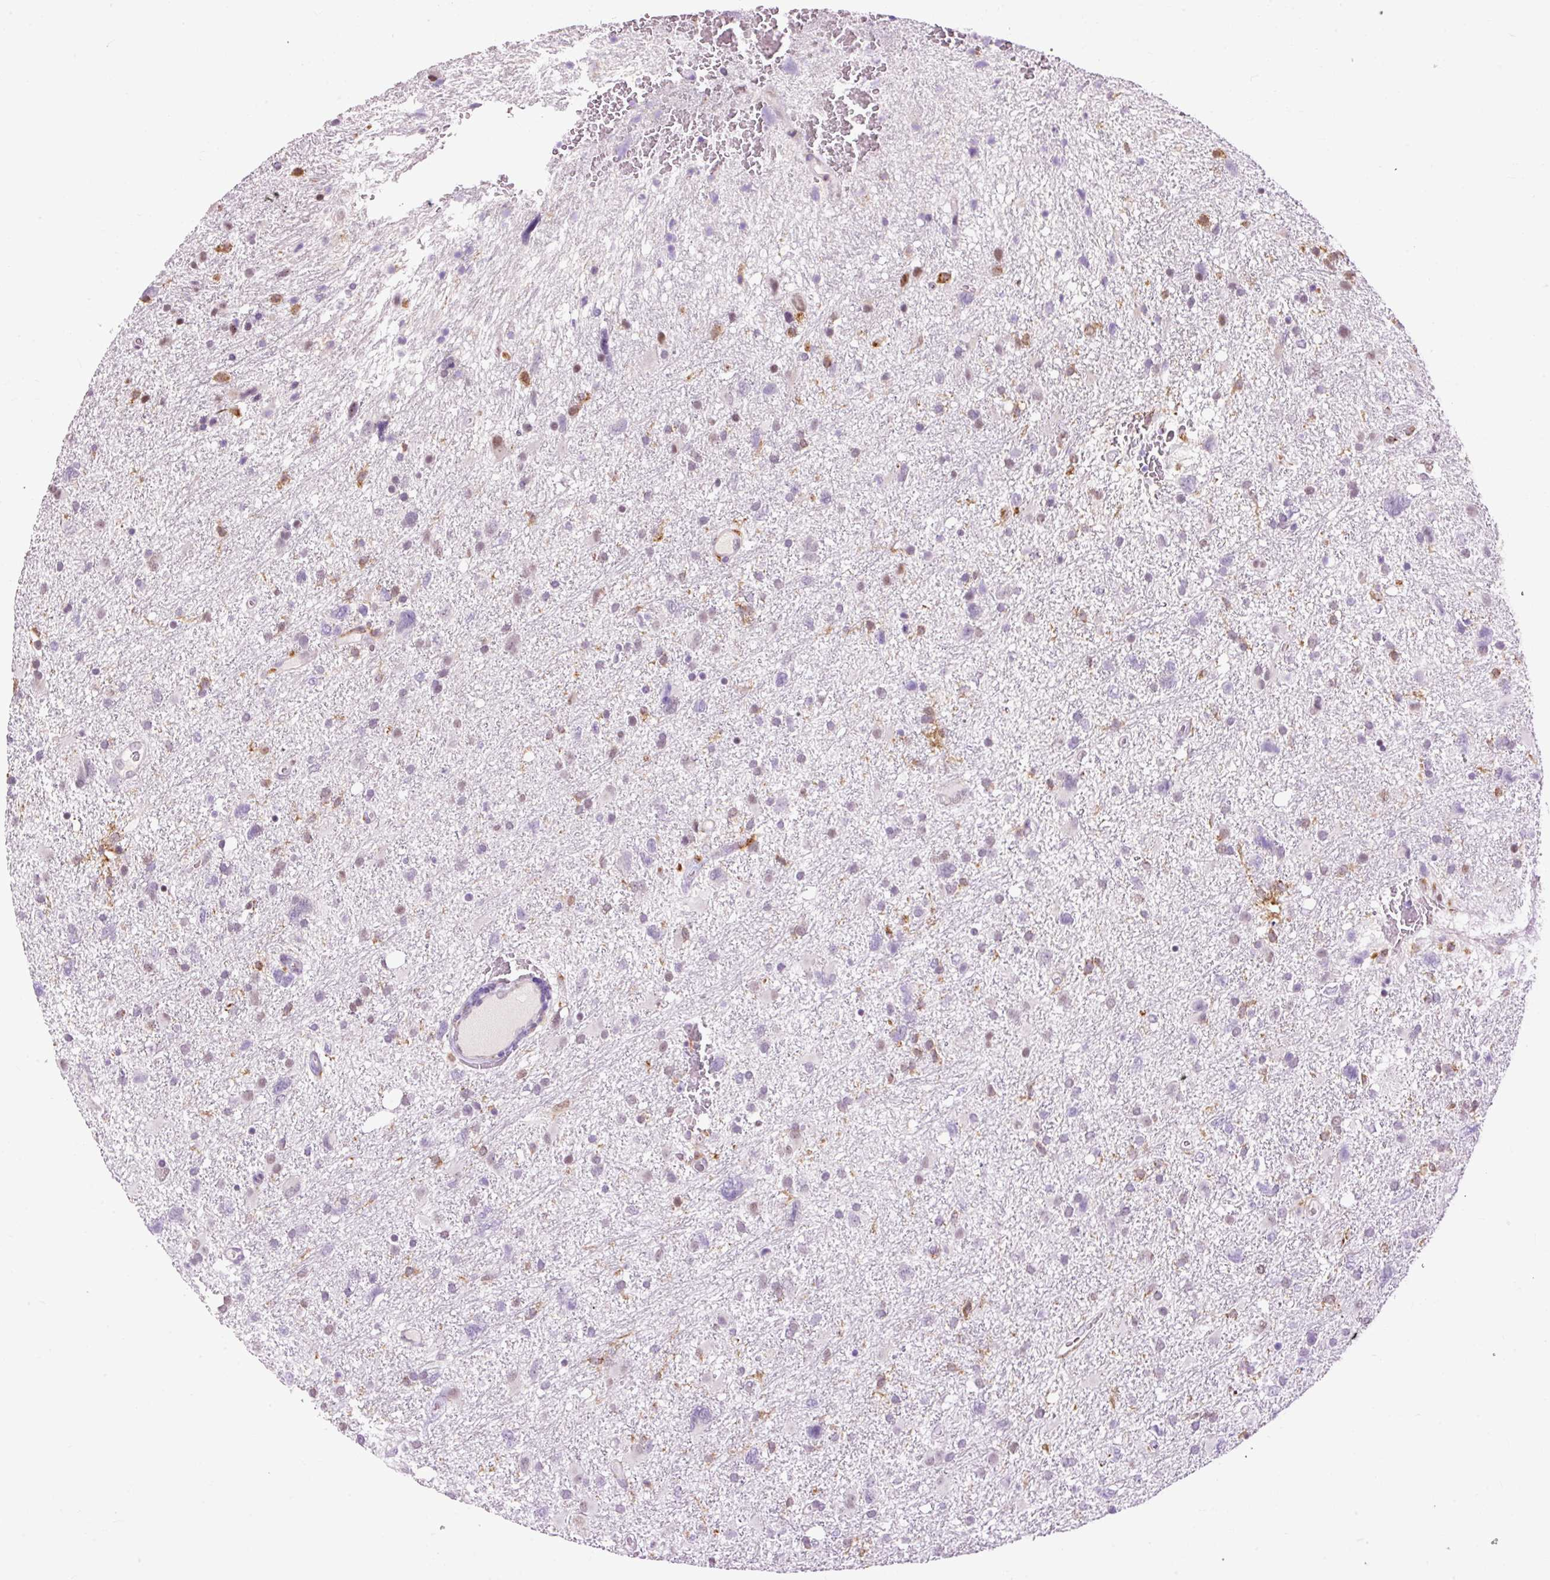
{"staining": {"intensity": "weak", "quantity": "<25%", "location": "nuclear"}, "tissue": "glioma", "cell_type": "Tumor cells", "image_type": "cancer", "snomed": [{"axis": "morphology", "description": "Glioma, malignant, High grade"}, {"axis": "topography", "description": "Brain"}], "caption": "Human malignant glioma (high-grade) stained for a protein using immunohistochemistry shows no staining in tumor cells.", "gene": "LY86", "patient": {"sex": "male", "age": 61}}